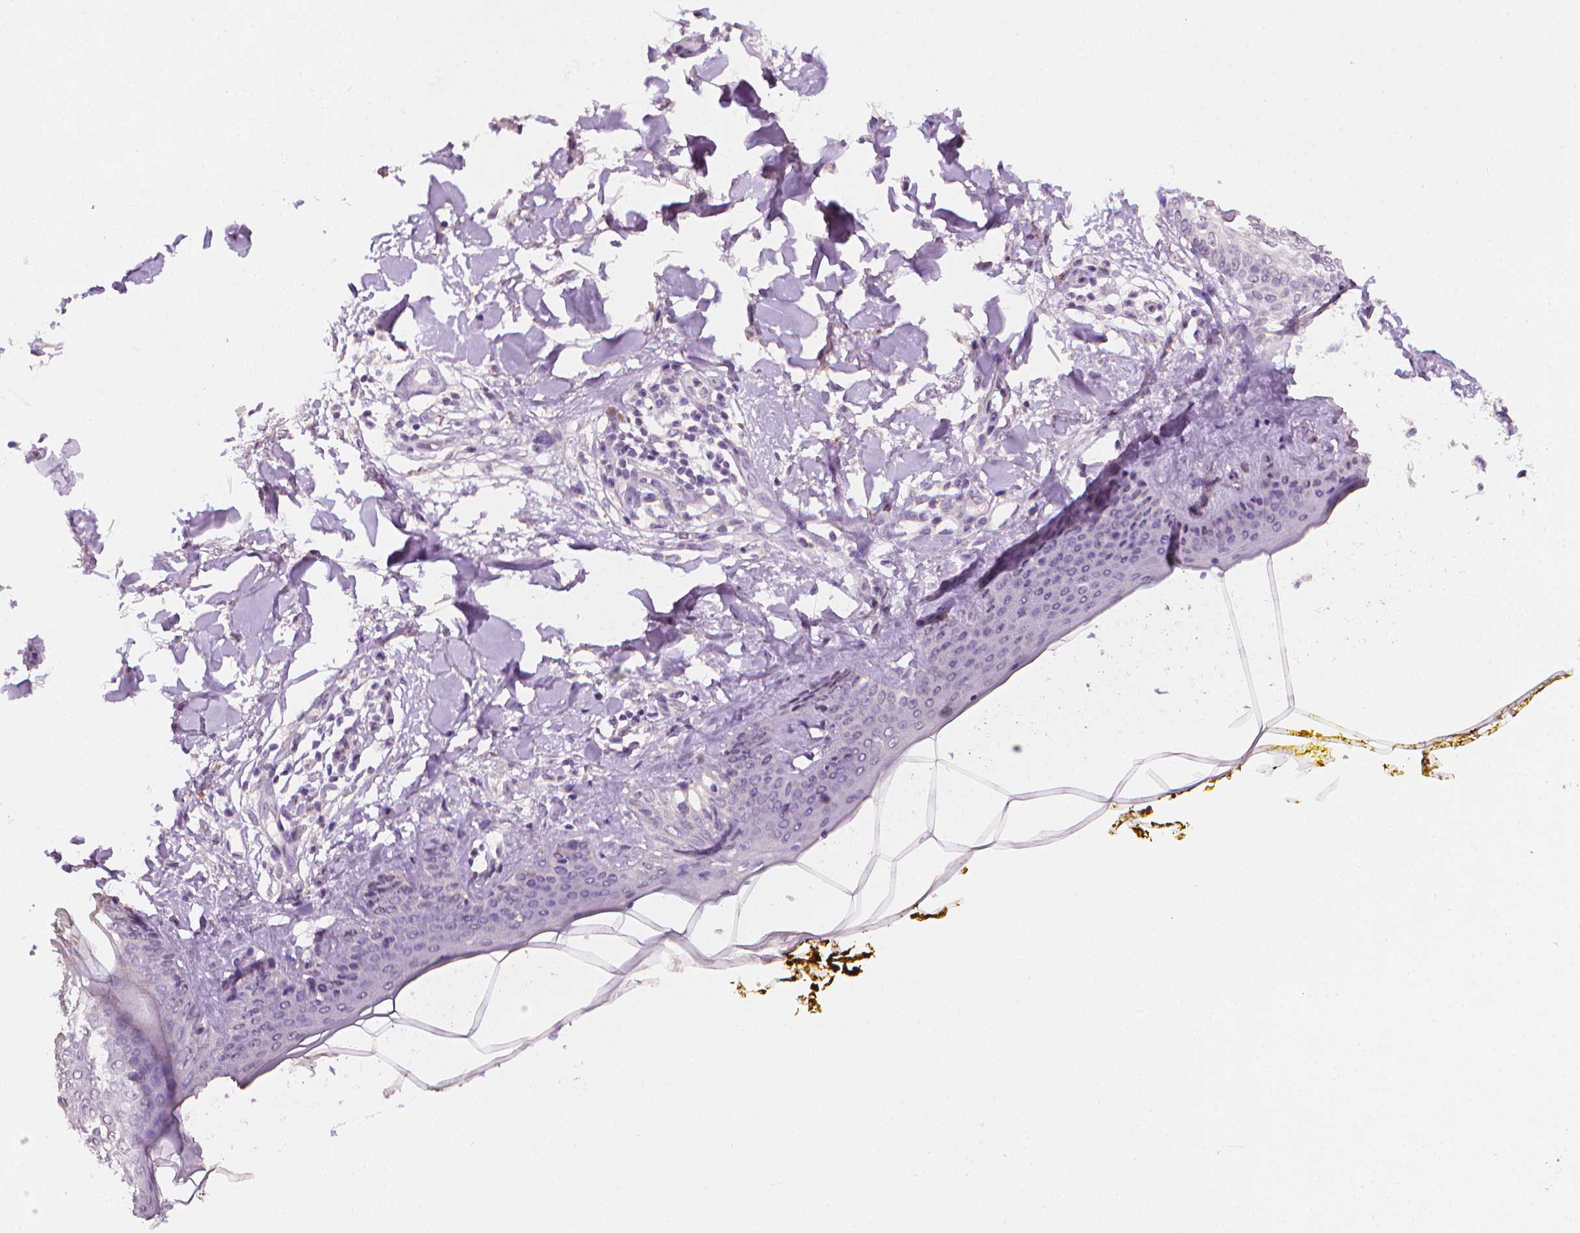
{"staining": {"intensity": "negative", "quantity": "none", "location": "none"}, "tissue": "skin", "cell_type": "Fibroblasts", "image_type": "normal", "snomed": [{"axis": "morphology", "description": "Normal tissue, NOS"}, {"axis": "topography", "description": "Skin"}], "caption": "This is a micrograph of IHC staining of normal skin, which shows no staining in fibroblasts.", "gene": "FASN", "patient": {"sex": "female", "age": 34}}